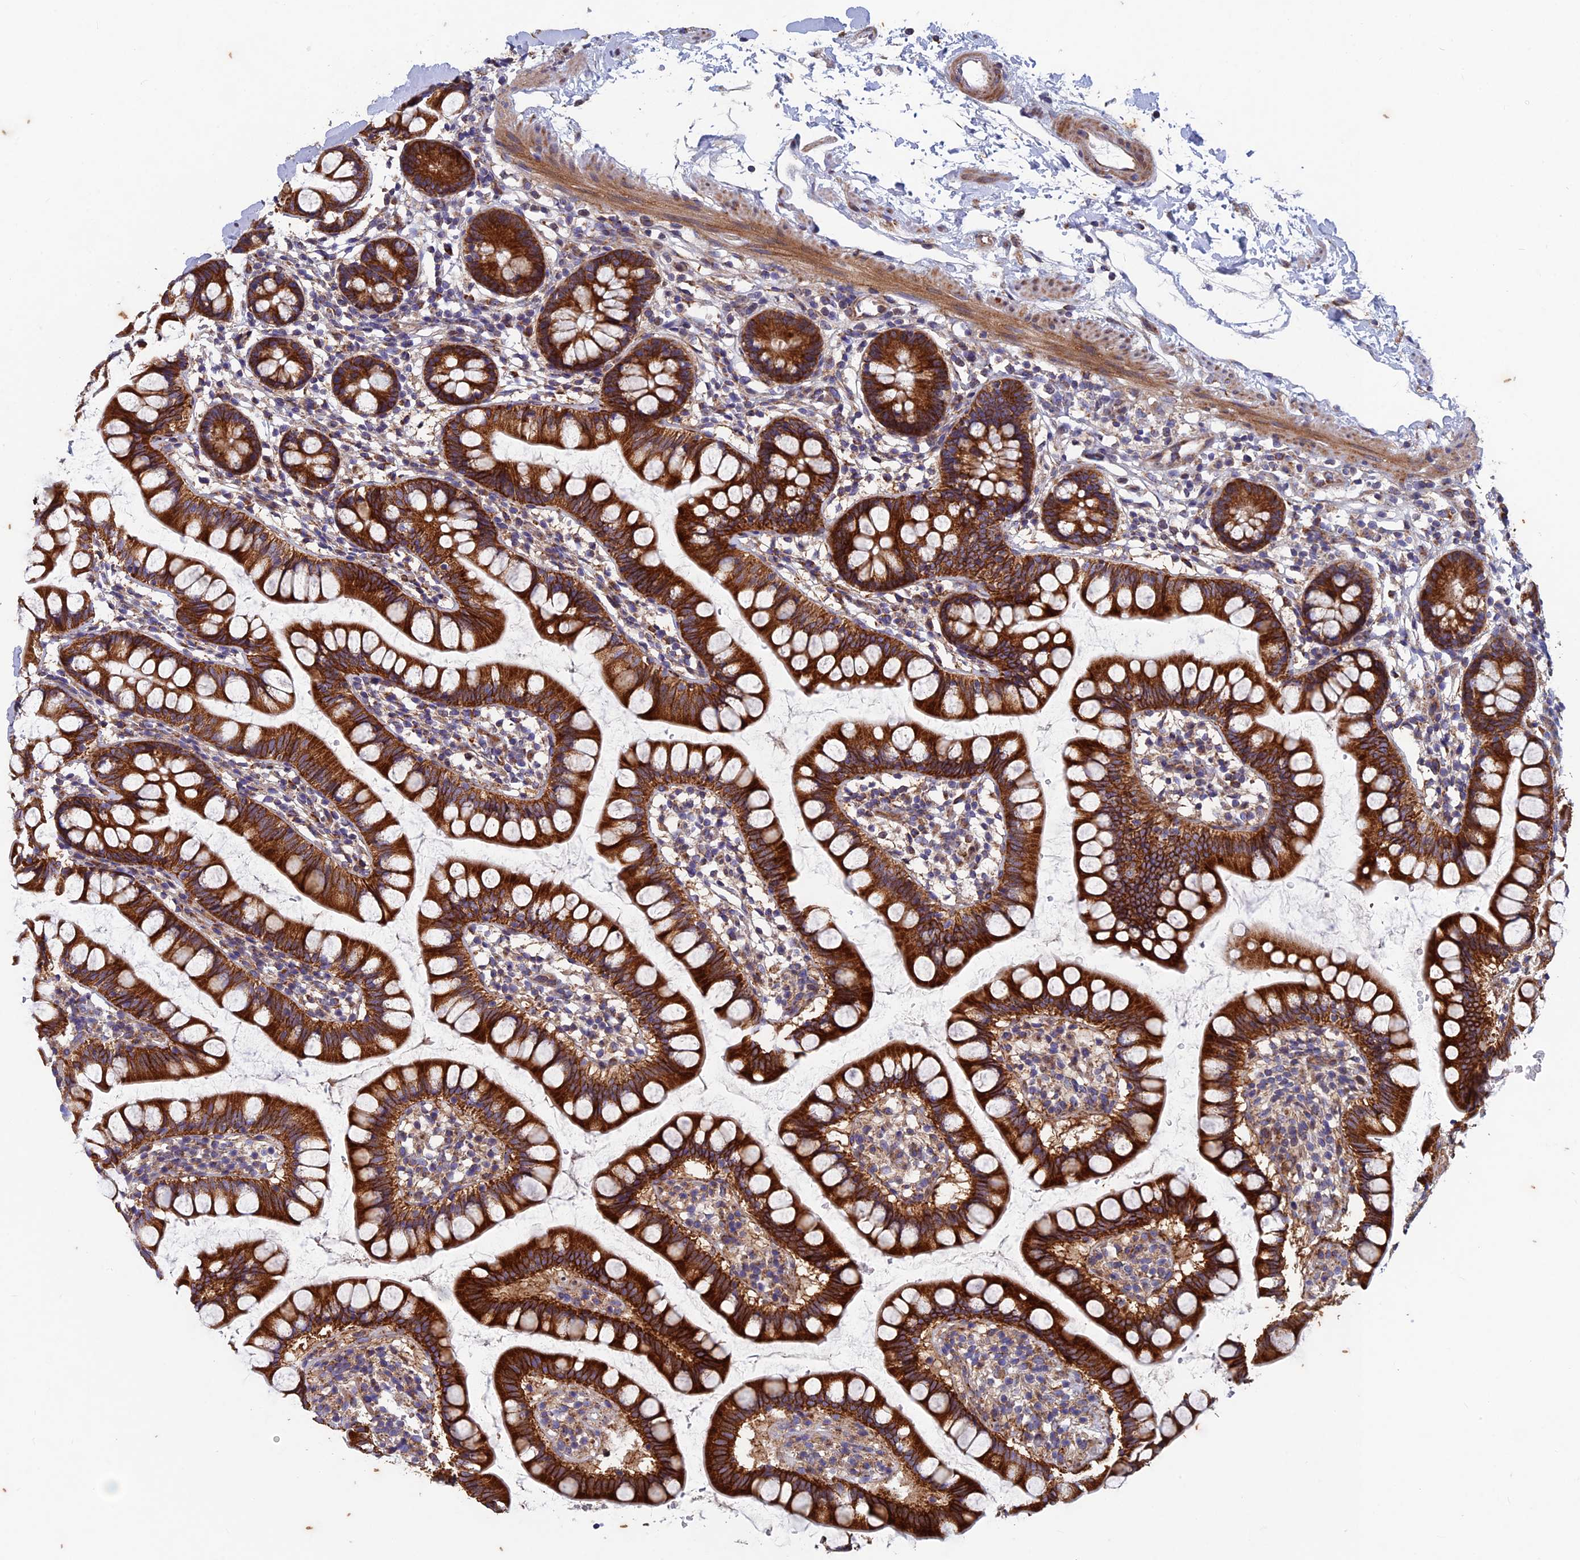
{"staining": {"intensity": "strong", "quantity": ">75%", "location": "cytoplasmic/membranous"}, "tissue": "small intestine", "cell_type": "Glandular cells", "image_type": "normal", "snomed": [{"axis": "morphology", "description": "Normal tissue, NOS"}, {"axis": "topography", "description": "Small intestine"}], "caption": "A brown stain shows strong cytoplasmic/membranous expression of a protein in glandular cells of benign small intestine.", "gene": "AP4S1", "patient": {"sex": "female", "age": 84}}